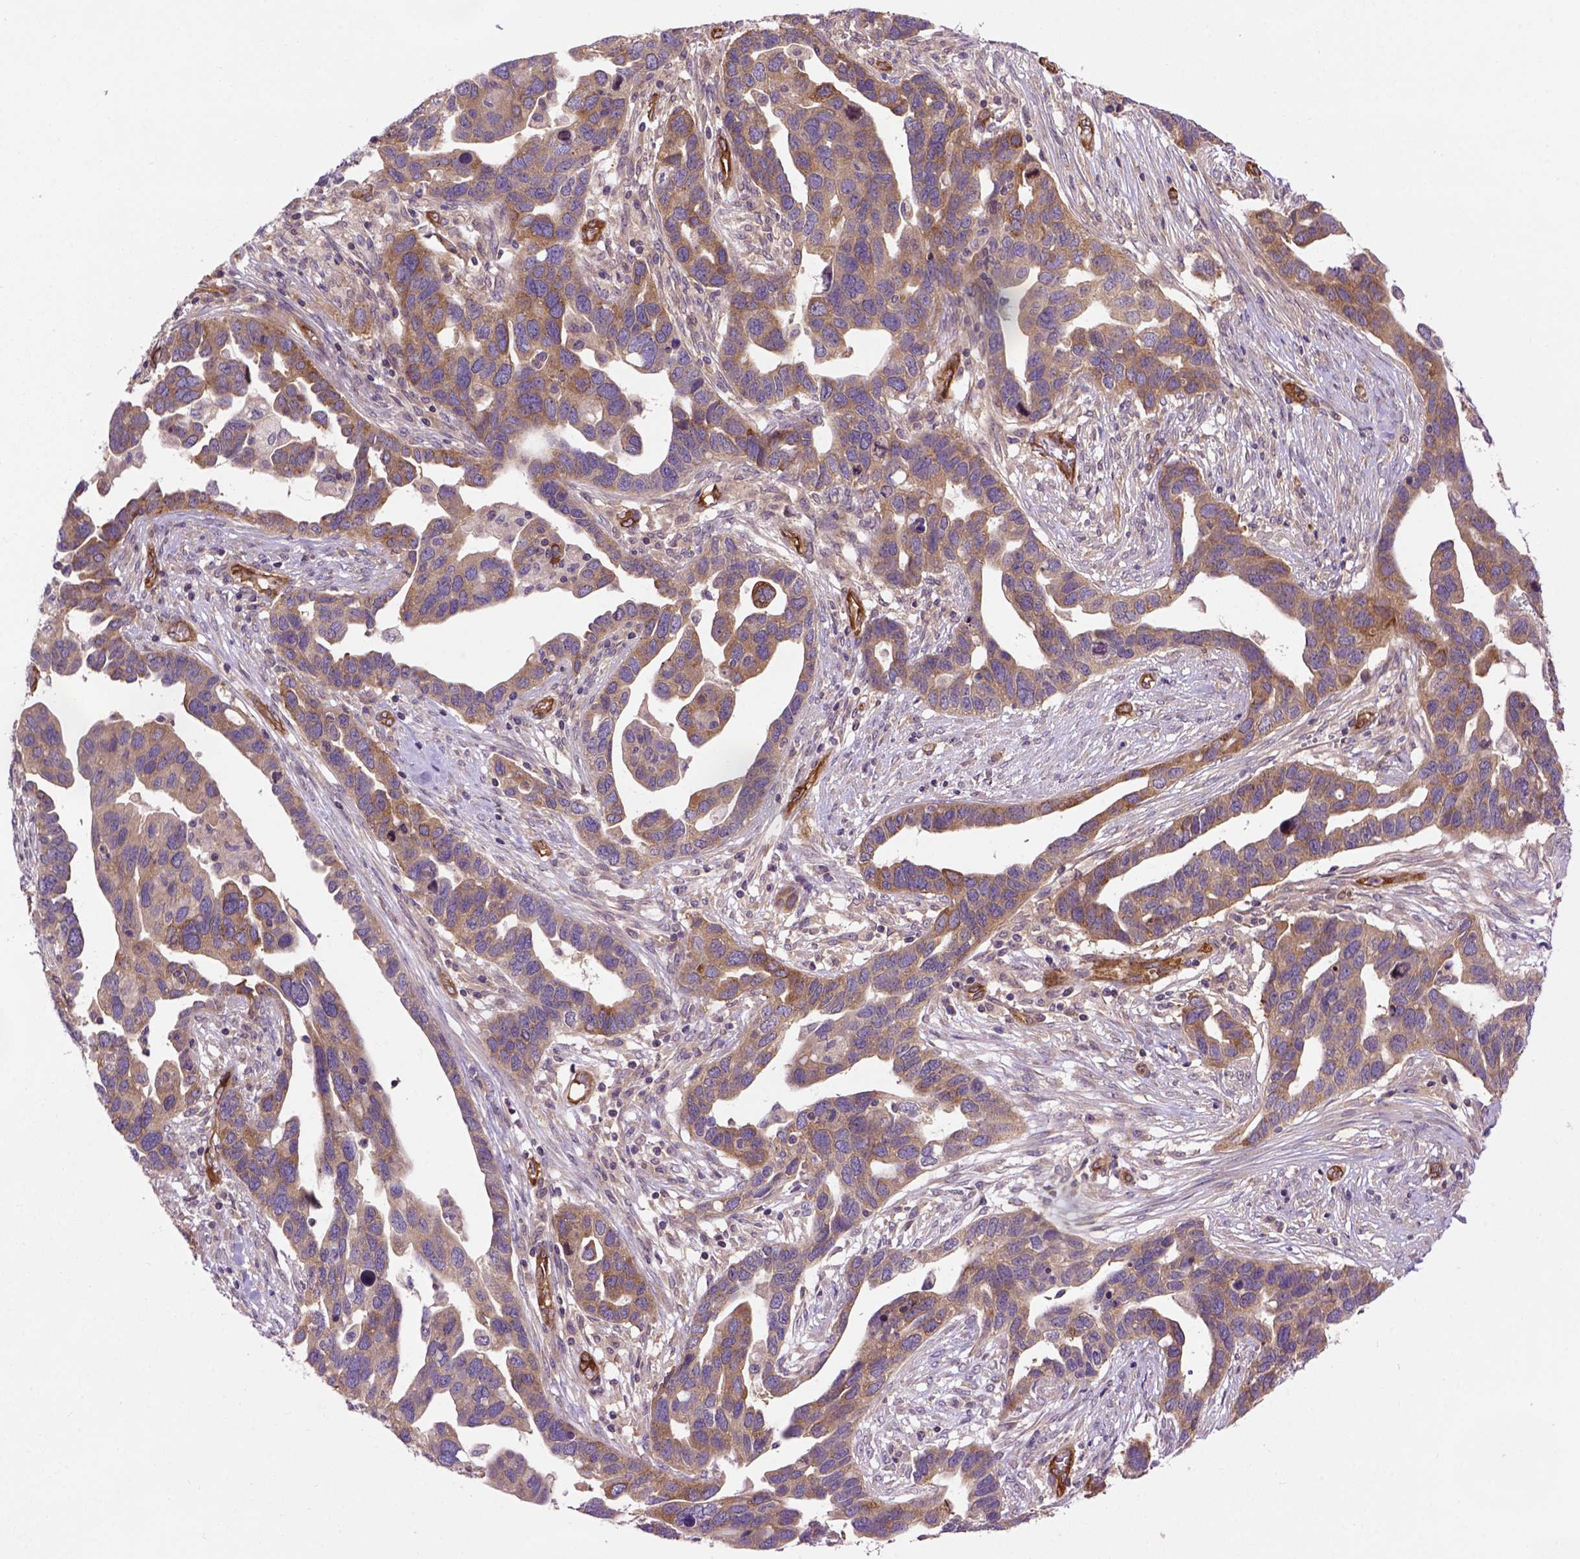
{"staining": {"intensity": "moderate", "quantity": ">75%", "location": "cytoplasmic/membranous"}, "tissue": "ovarian cancer", "cell_type": "Tumor cells", "image_type": "cancer", "snomed": [{"axis": "morphology", "description": "Cystadenocarcinoma, serous, NOS"}, {"axis": "topography", "description": "Ovary"}], "caption": "Tumor cells display moderate cytoplasmic/membranous positivity in about >75% of cells in ovarian cancer.", "gene": "CASKIN2", "patient": {"sex": "female", "age": 54}}